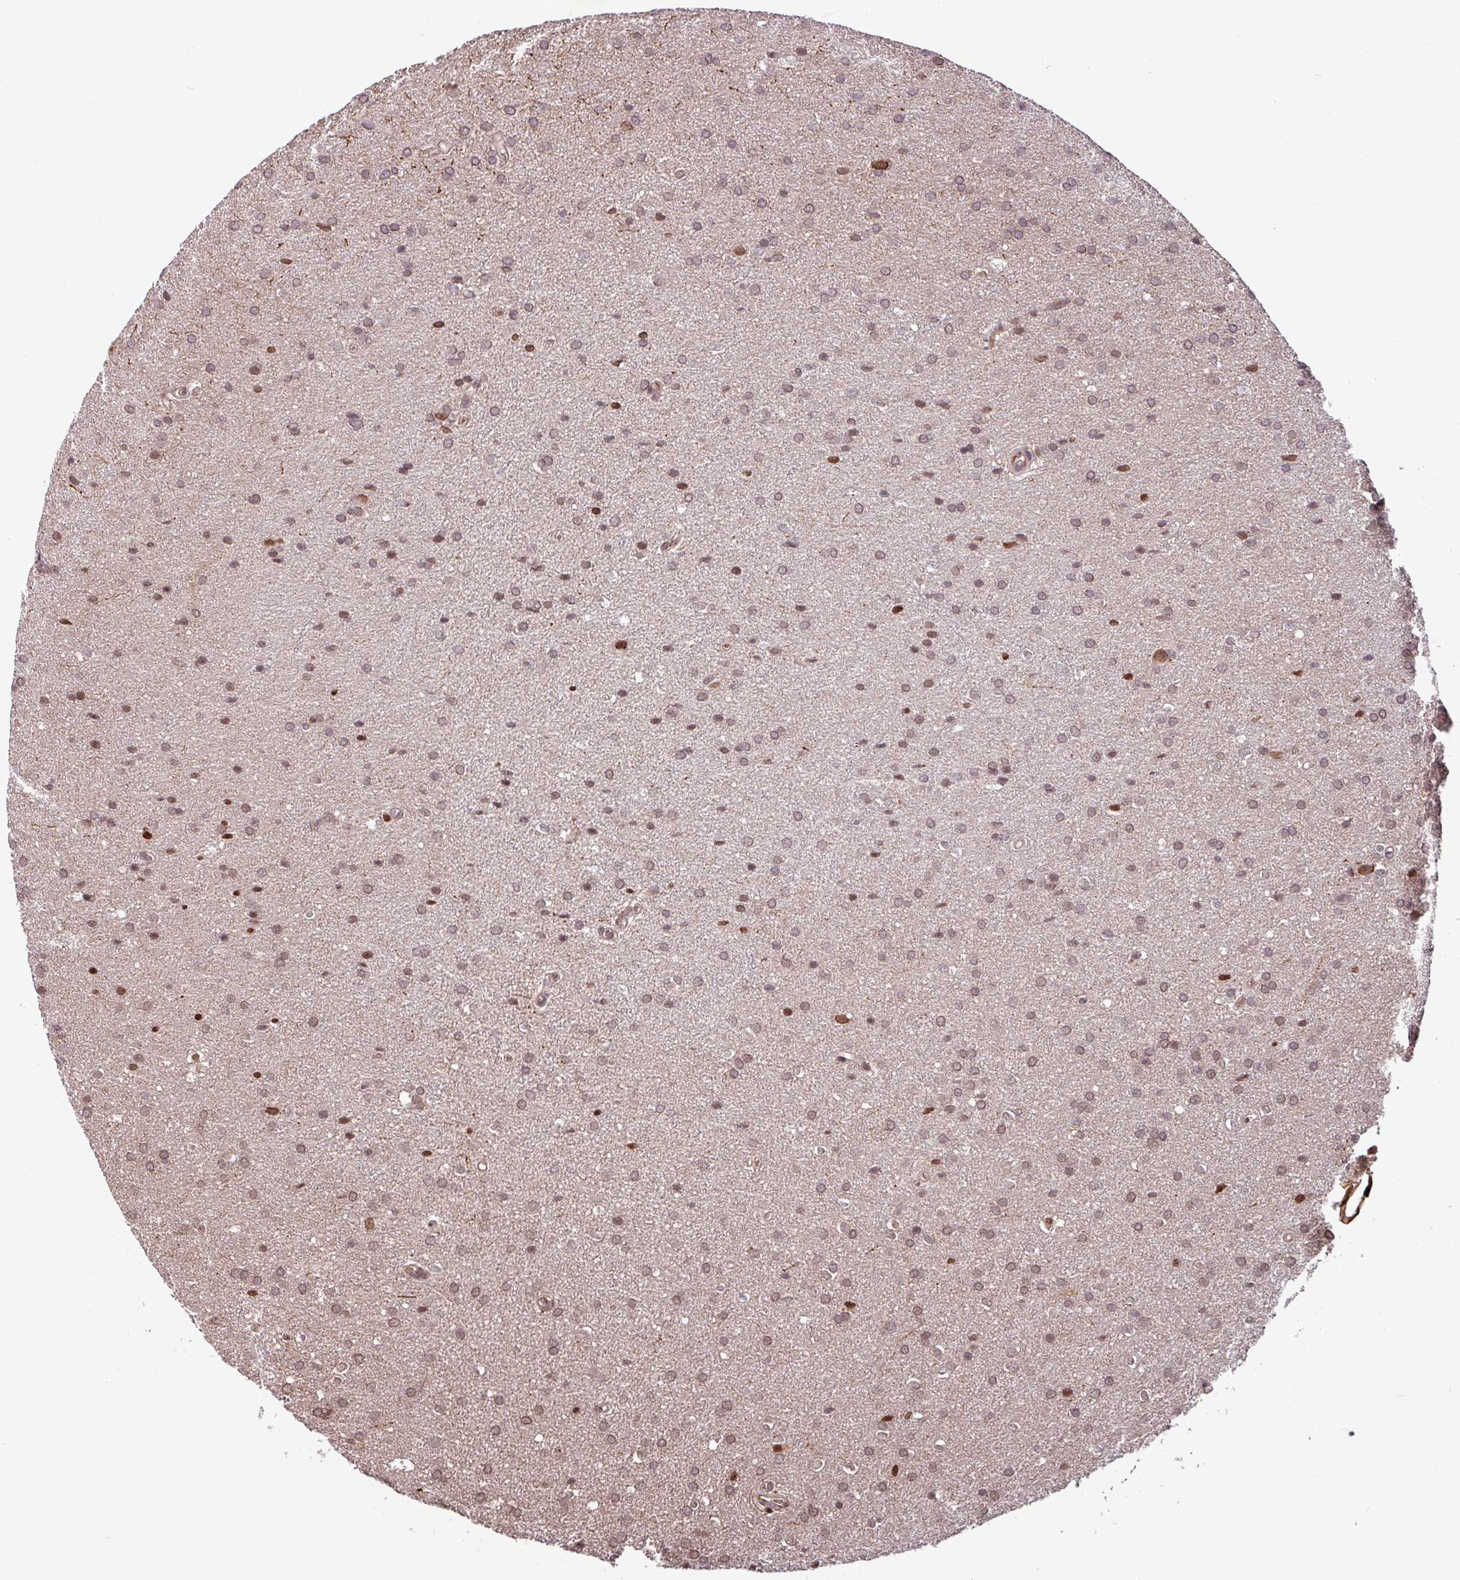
{"staining": {"intensity": "moderate", "quantity": "25%-75%", "location": "nuclear"}, "tissue": "glioma", "cell_type": "Tumor cells", "image_type": "cancer", "snomed": [{"axis": "morphology", "description": "Glioma, malignant, Low grade"}, {"axis": "topography", "description": "Brain"}], "caption": "A photomicrograph showing moderate nuclear staining in about 25%-75% of tumor cells in malignant glioma (low-grade), as visualized by brown immunohistochemical staining.", "gene": "RBM4B", "patient": {"sex": "female", "age": 34}}